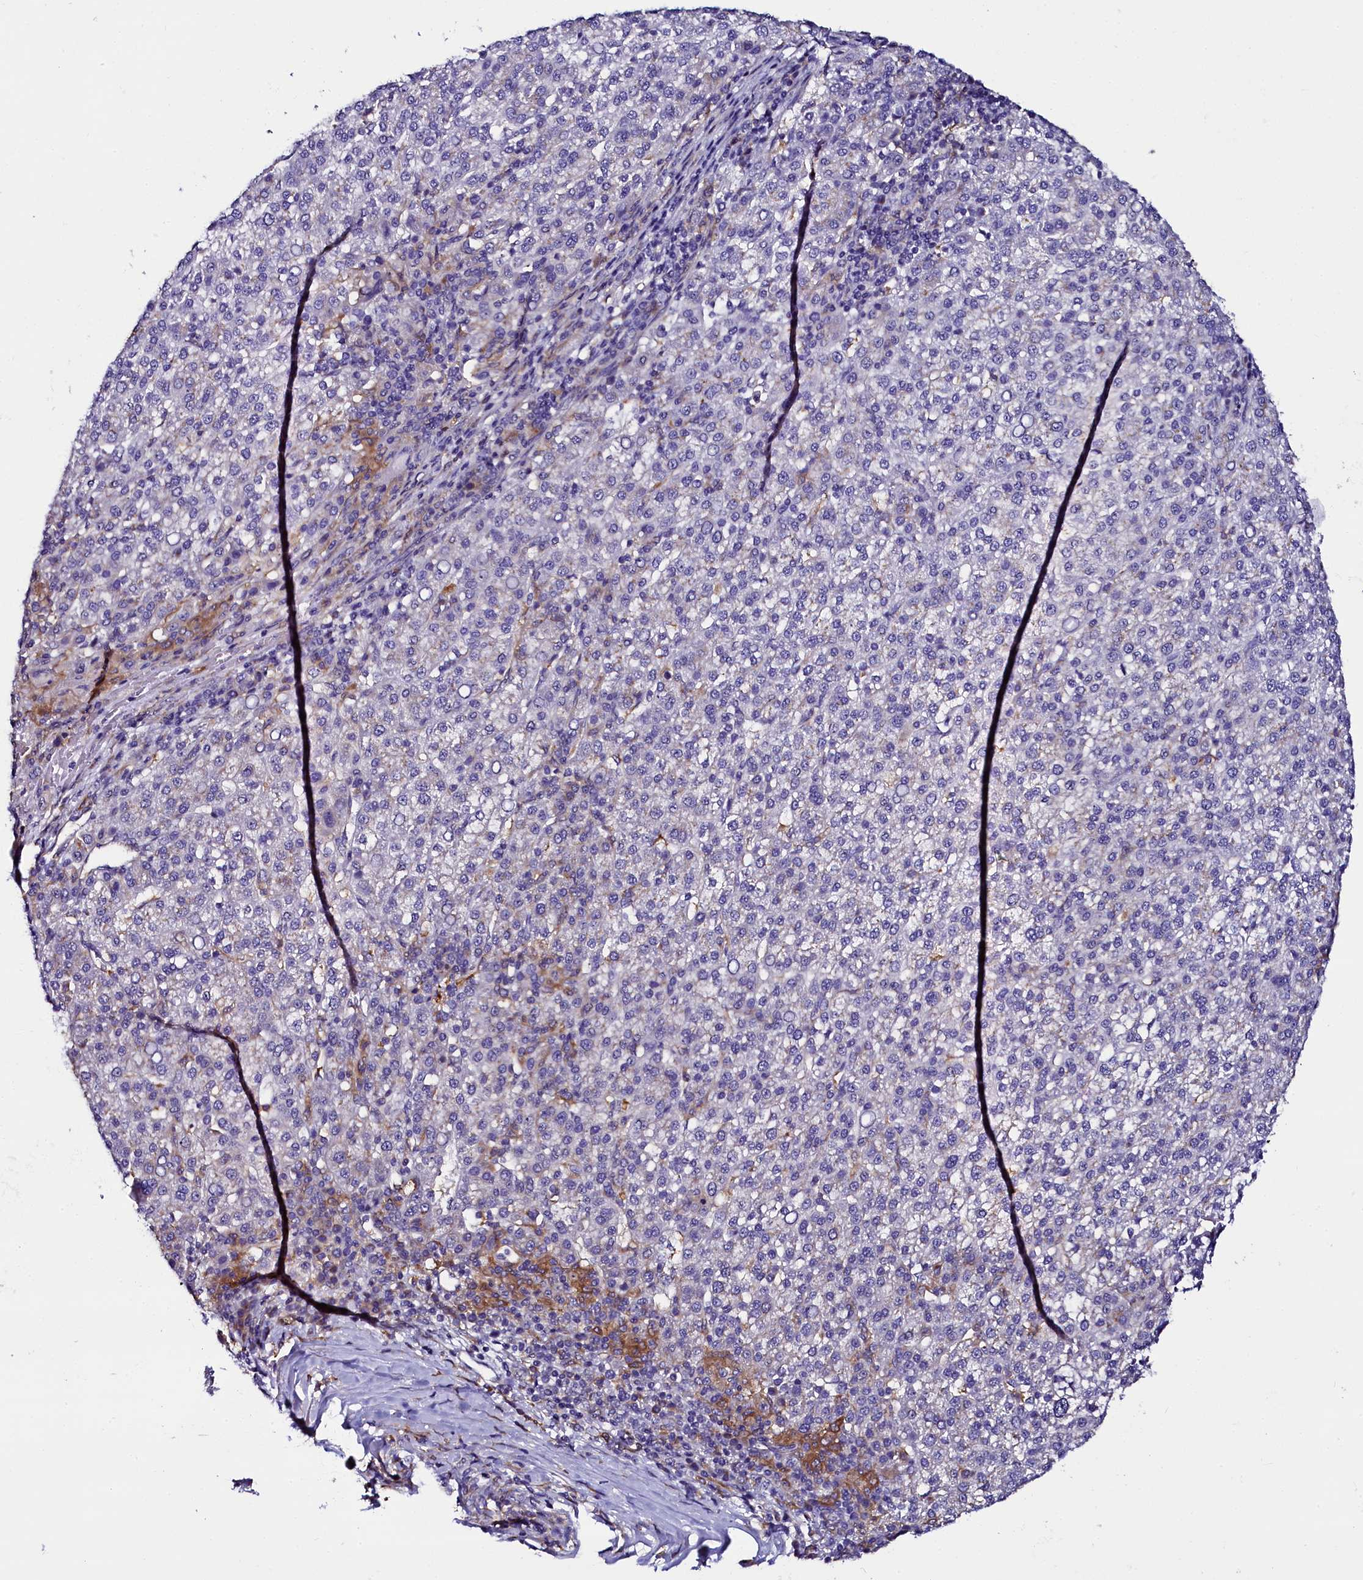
{"staining": {"intensity": "negative", "quantity": "none", "location": "none"}, "tissue": "liver cancer", "cell_type": "Tumor cells", "image_type": "cancer", "snomed": [{"axis": "morphology", "description": "Carcinoma, Hepatocellular, NOS"}, {"axis": "topography", "description": "Liver"}], "caption": "This is an immunohistochemistry photomicrograph of human liver hepatocellular carcinoma. There is no expression in tumor cells.", "gene": "OTOL1", "patient": {"sex": "female", "age": 58}}